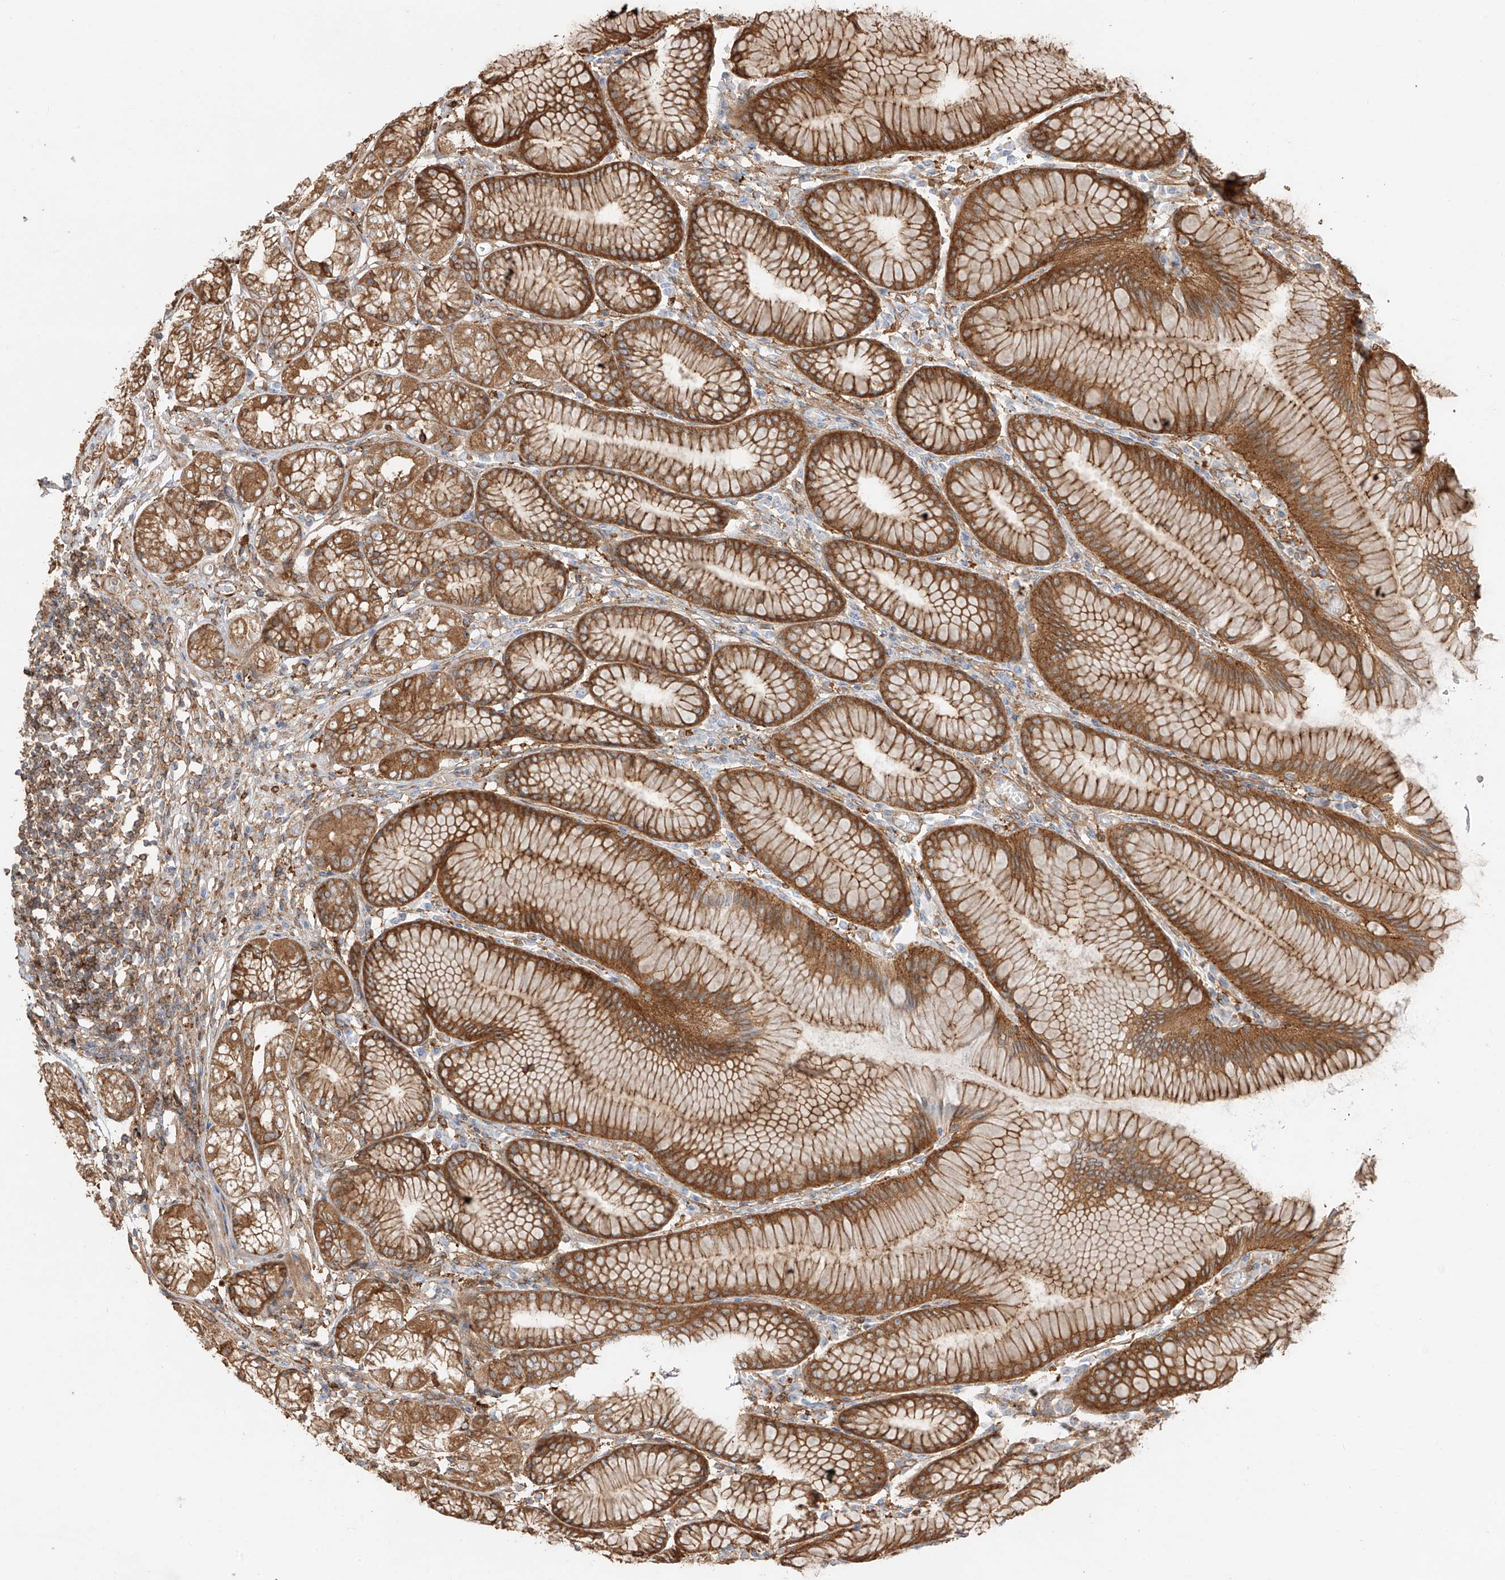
{"staining": {"intensity": "moderate", "quantity": ">75%", "location": "cytoplasmic/membranous"}, "tissue": "stomach", "cell_type": "Glandular cells", "image_type": "normal", "snomed": [{"axis": "morphology", "description": "Normal tissue, NOS"}, {"axis": "topography", "description": "Stomach"}], "caption": "IHC of benign human stomach exhibits medium levels of moderate cytoplasmic/membranous positivity in about >75% of glandular cells. Nuclei are stained in blue.", "gene": "SNX9", "patient": {"sex": "female", "age": 57}}